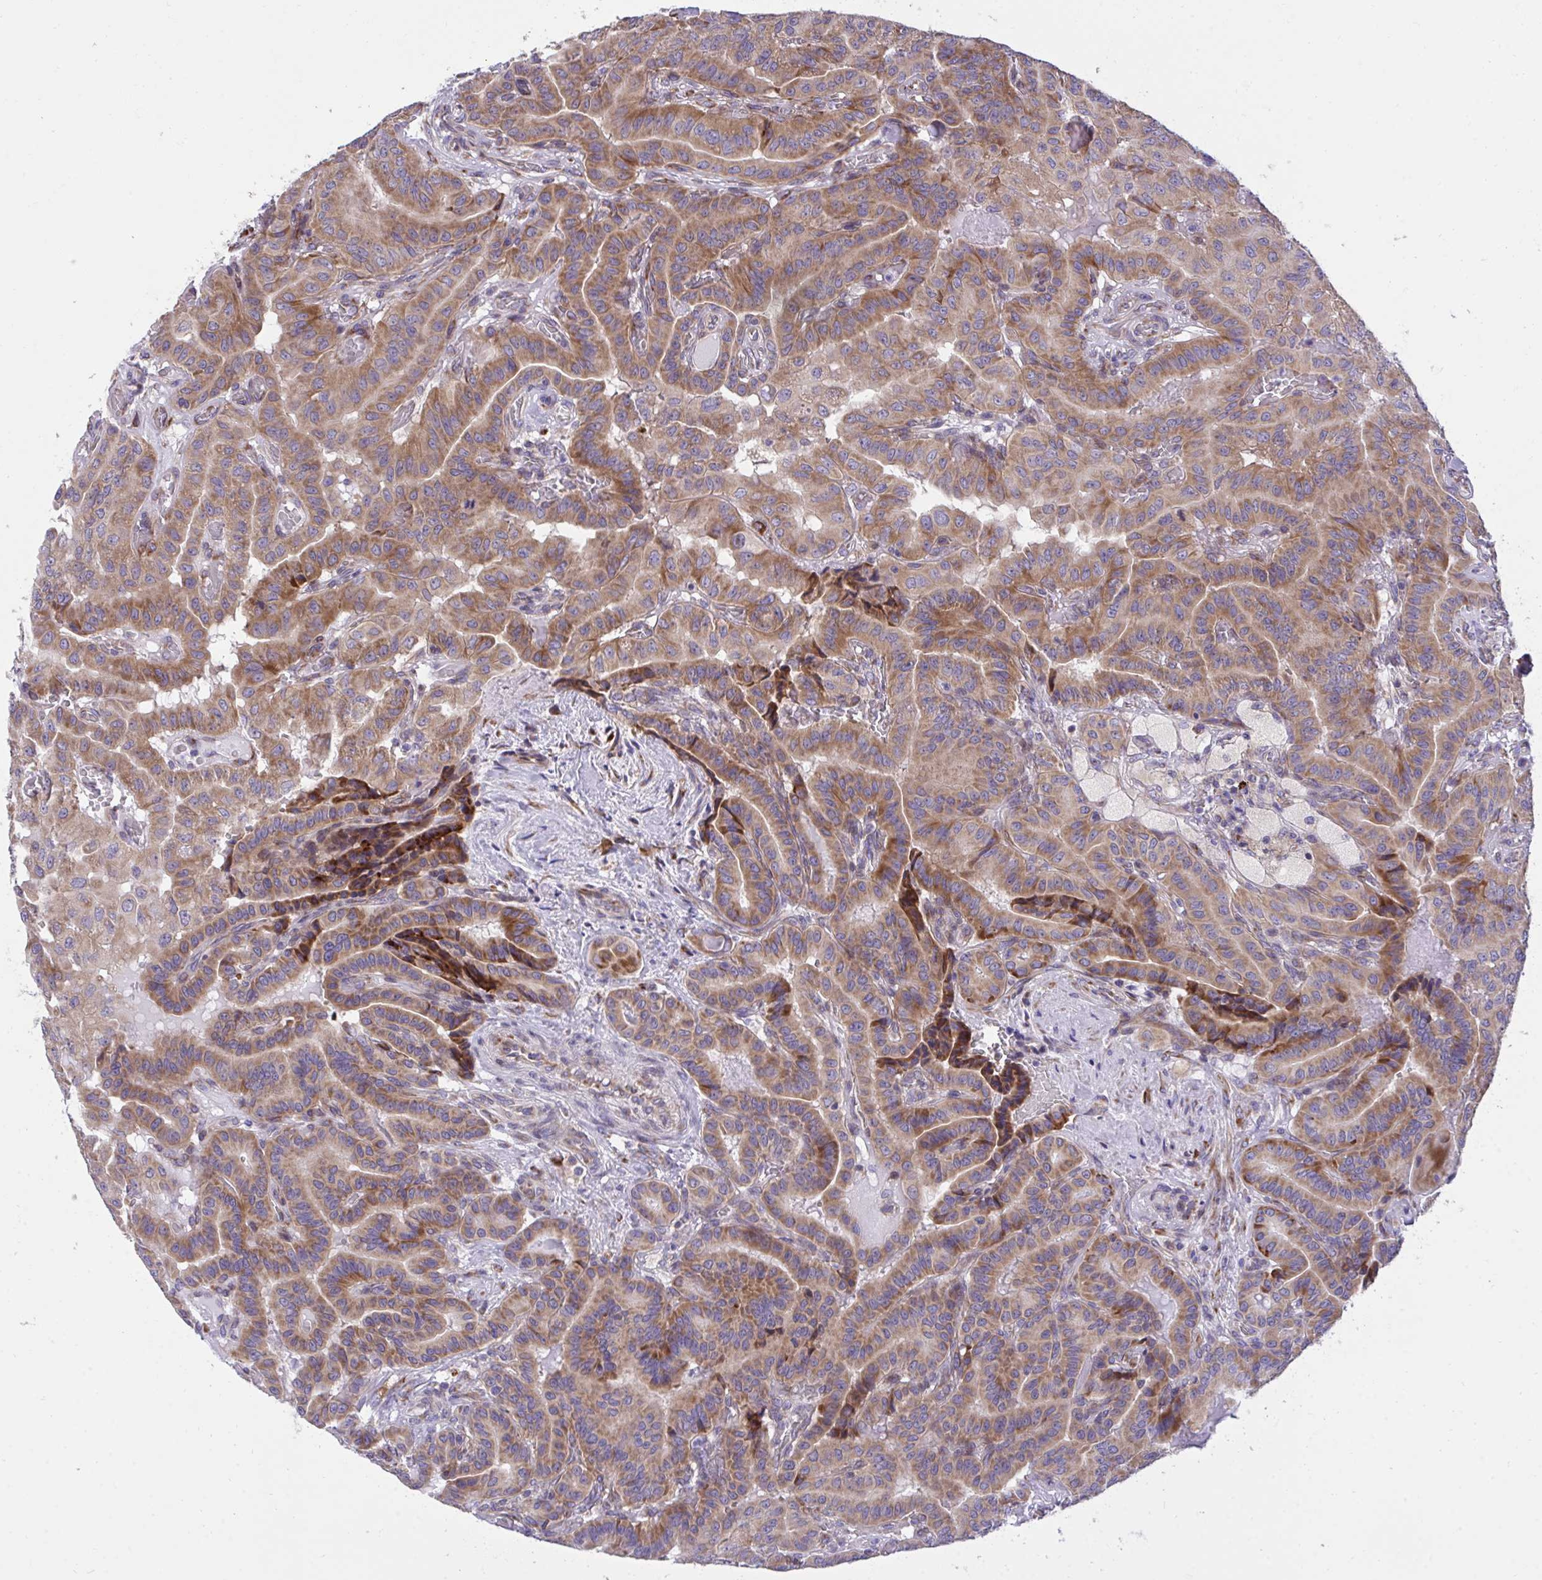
{"staining": {"intensity": "moderate", "quantity": ">75%", "location": "cytoplasmic/membranous"}, "tissue": "thyroid cancer", "cell_type": "Tumor cells", "image_type": "cancer", "snomed": [{"axis": "morphology", "description": "Papillary adenocarcinoma, NOS"}, {"axis": "morphology", "description": "Papillary adenoma metastatic"}, {"axis": "topography", "description": "Thyroid gland"}], "caption": "This is a photomicrograph of IHC staining of thyroid cancer (papillary adenocarcinoma), which shows moderate staining in the cytoplasmic/membranous of tumor cells.", "gene": "RPS15", "patient": {"sex": "male", "age": 87}}